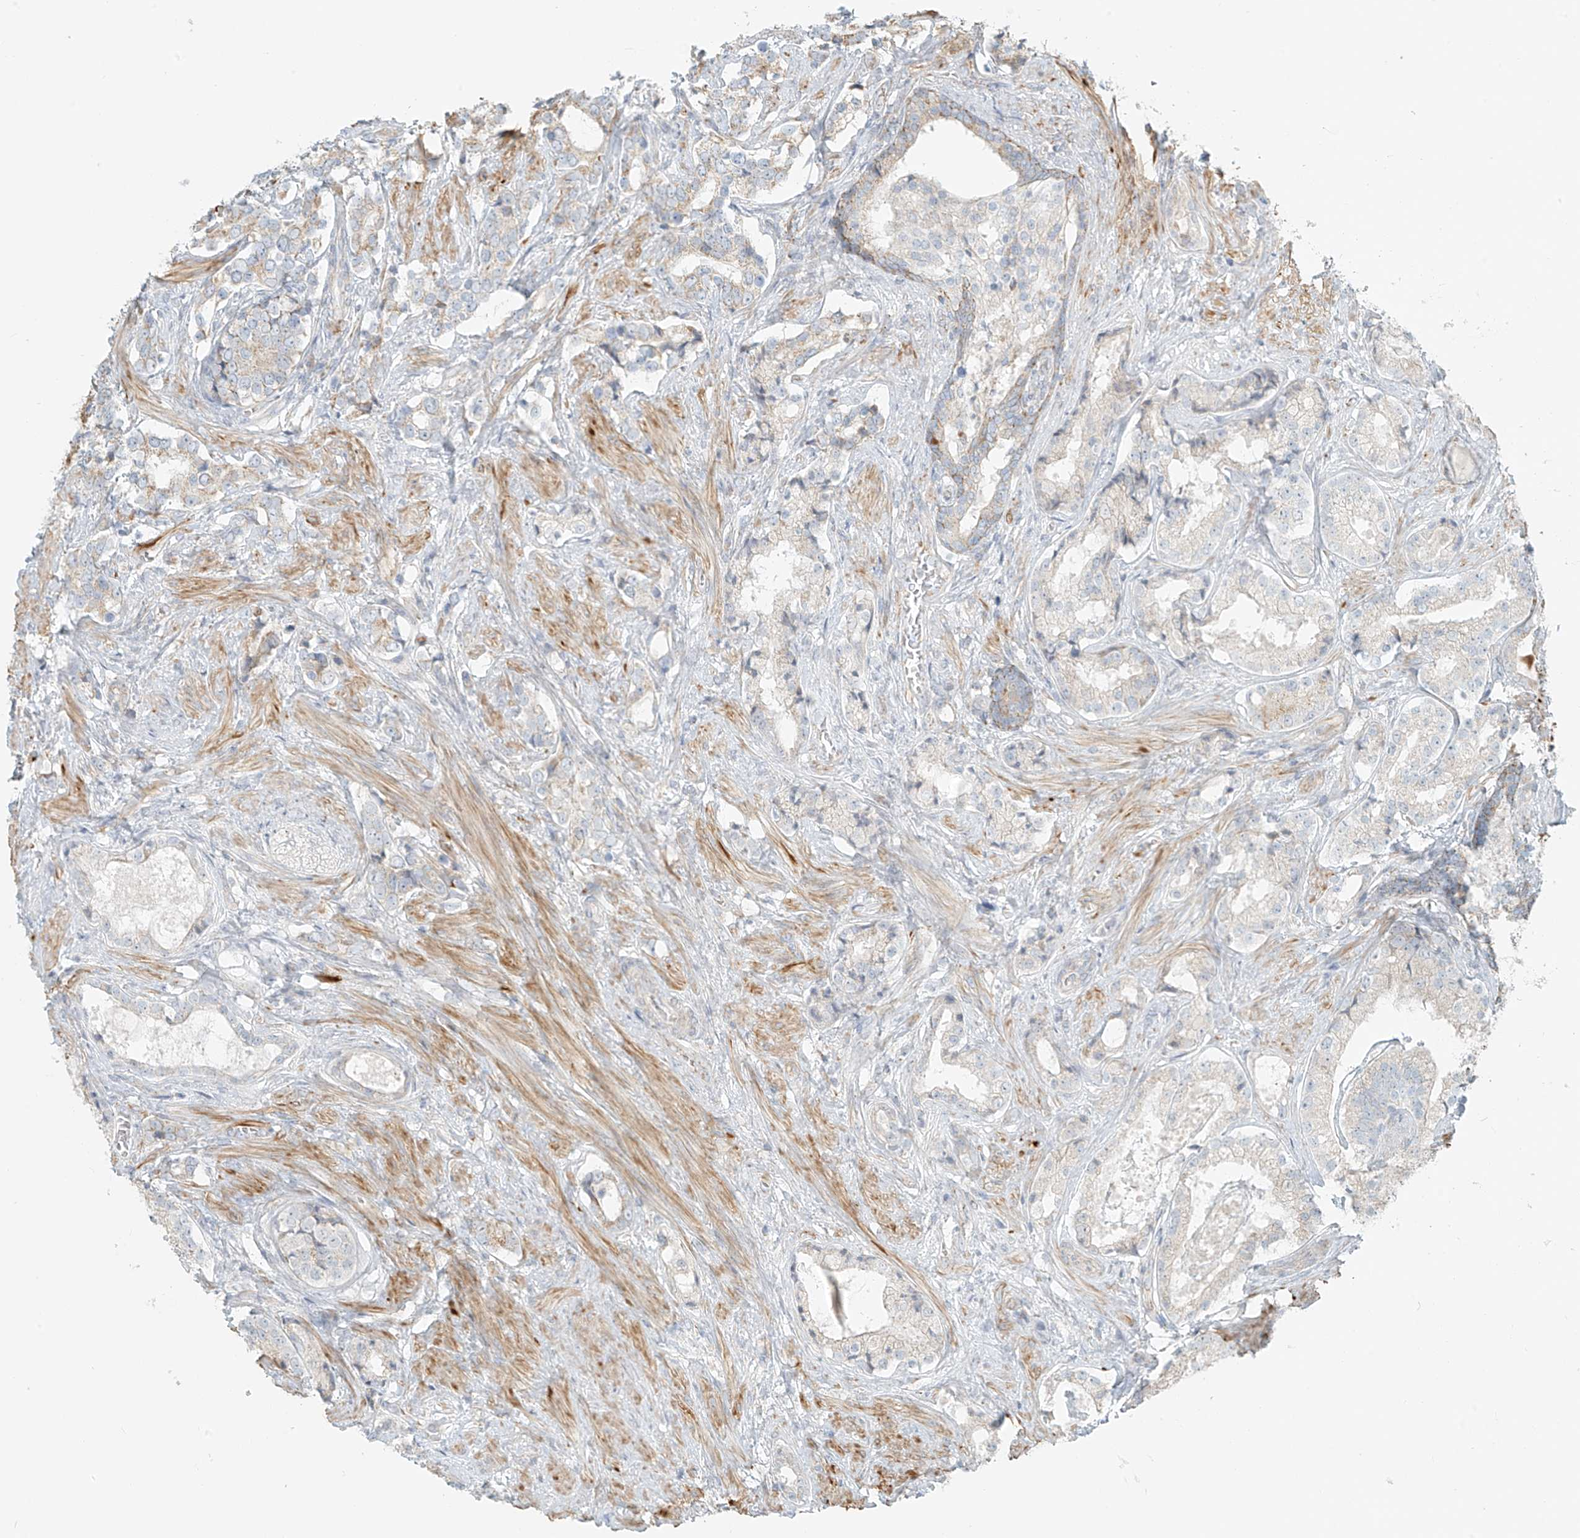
{"staining": {"intensity": "weak", "quantity": "25%-75%", "location": "cytoplasmic/membranous"}, "tissue": "prostate cancer", "cell_type": "Tumor cells", "image_type": "cancer", "snomed": [{"axis": "morphology", "description": "Adenocarcinoma, High grade"}, {"axis": "topography", "description": "Prostate"}], "caption": "Adenocarcinoma (high-grade) (prostate) stained with DAB (3,3'-diaminobenzidine) immunohistochemistry (IHC) demonstrates low levels of weak cytoplasmic/membranous positivity in approximately 25%-75% of tumor cells. The staining was performed using DAB (3,3'-diaminobenzidine) to visualize the protein expression in brown, while the nuclei were stained in blue with hematoxylin (Magnification: 20x).", "gene": "UST", "patient": {"sex": "male", "age": 58}}